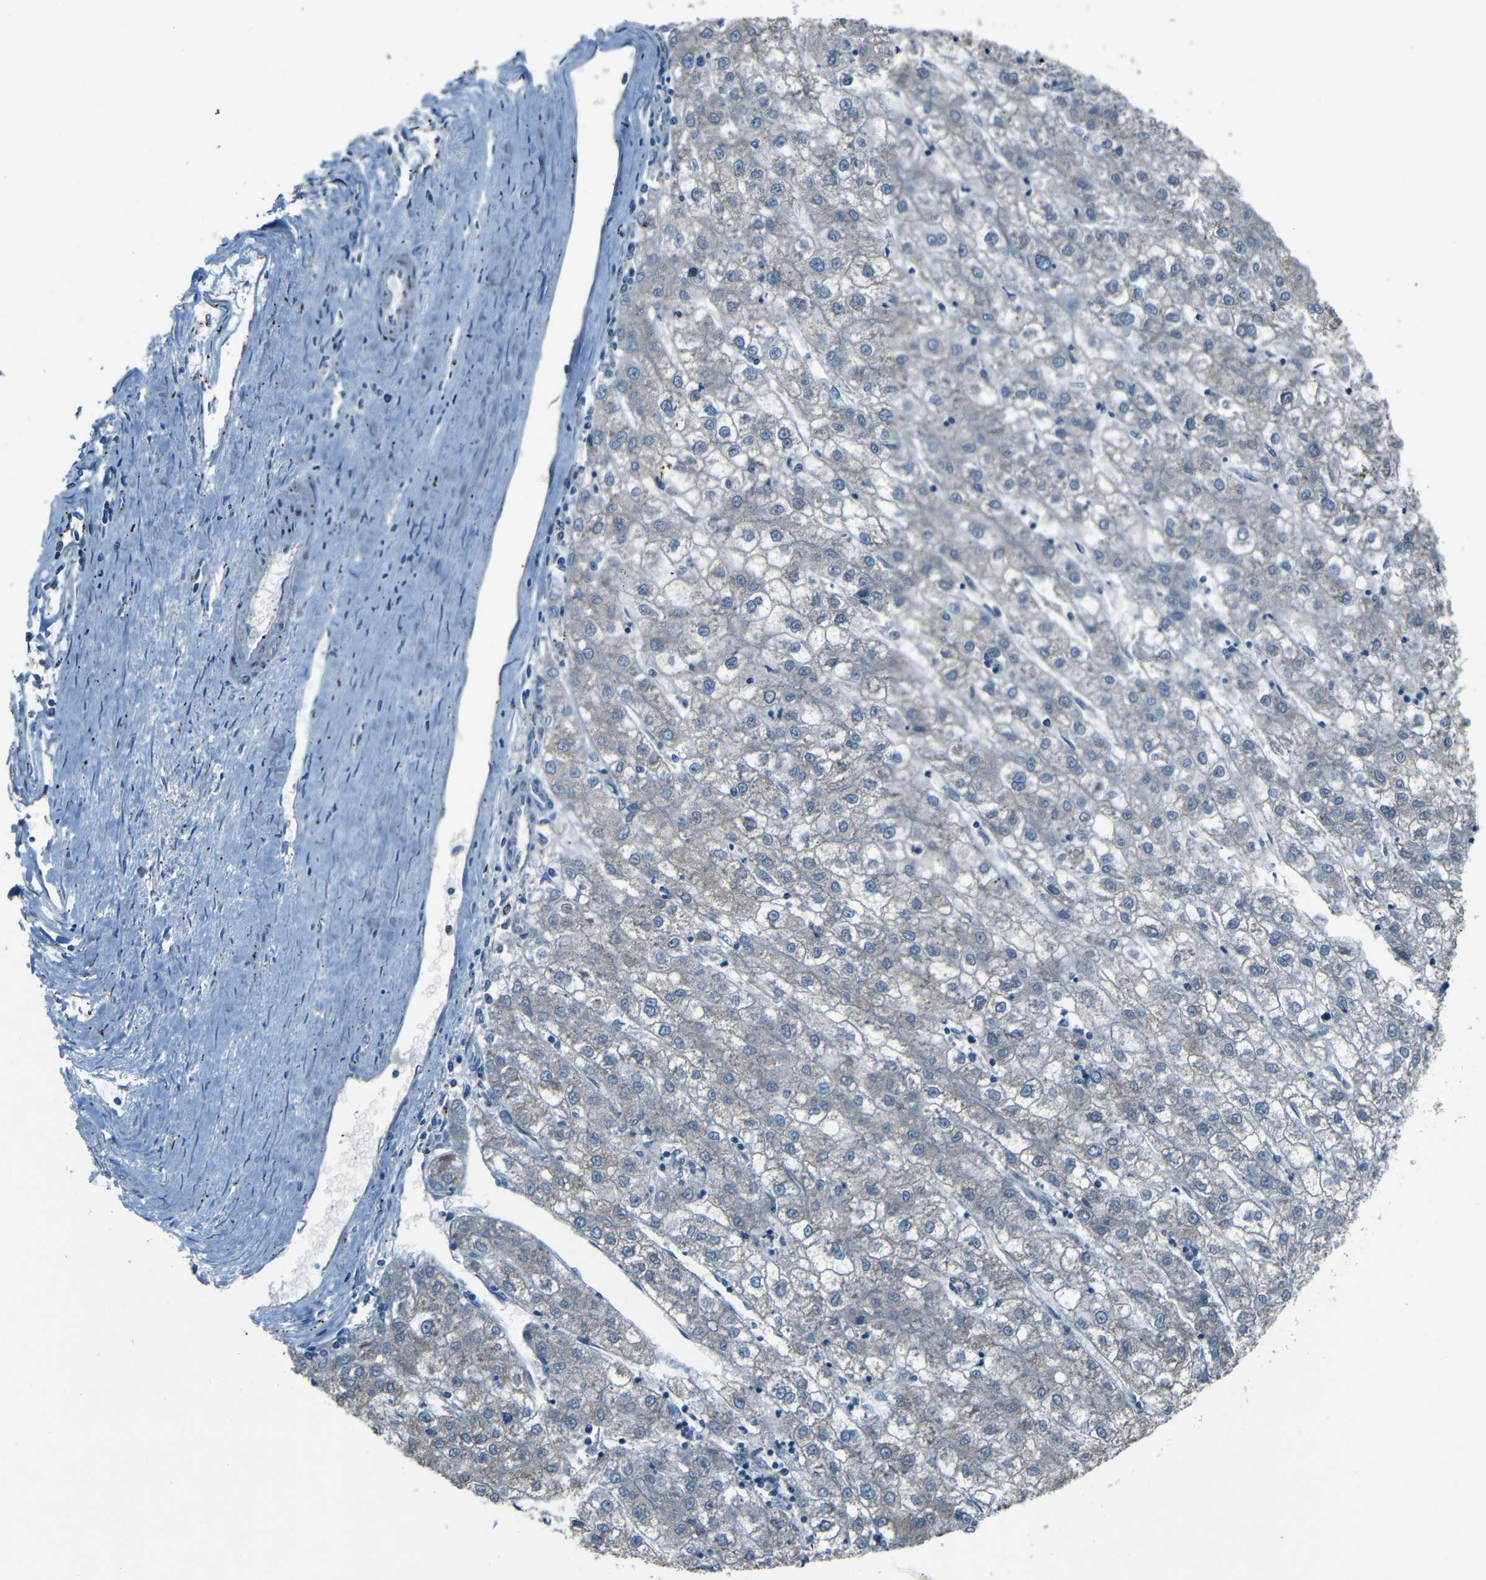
{"staining": {"intensity": "negative", "quantity": "none", "location": "none"}, "tissue": "liver cancer", "cell_type": "Tumor cells", "image_type": "cancer", "snomed": [{"axis": "morphology", "description": "Carcinoma, Hepatocellular, NOS"}, {"axis": "topography", "description": "Liver"}], "caption": "Liver cancer (hepatocellular carcinoma) stained for a protein using immunohistochemistry (IHC) demonstrates no positivity tumor cells.", "gene": "SLA", "patient": {"sex": "male", "age": 72}}